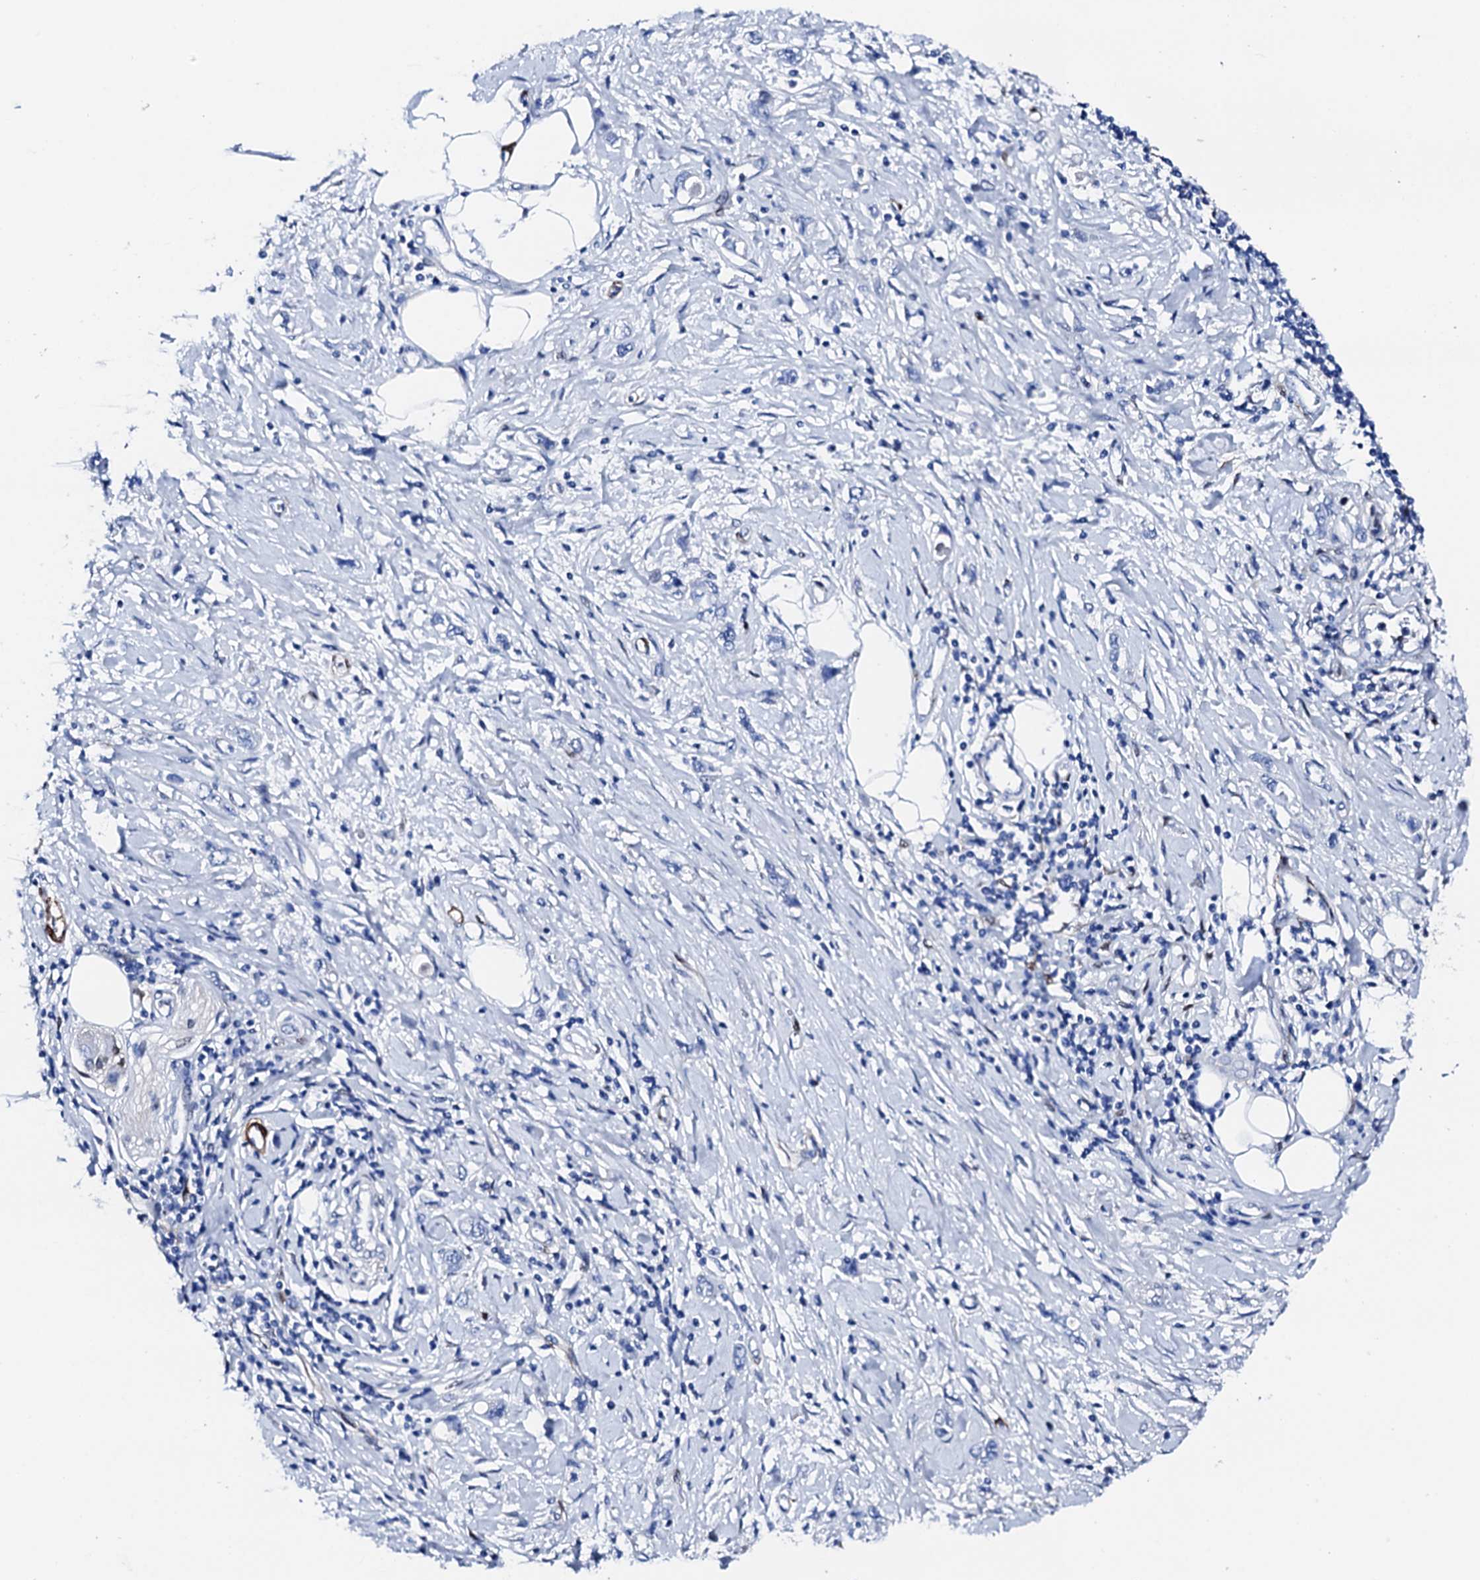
{"staining": {"intensity": "negative", "quantity": "none", "location": "none"}, "tissue": "stomach cancer", "cell_type": "Tumor cells", "image_type": "cancer", "snomed": [{"axis": "morphology", "description": "Adenocarcinoma, NOS"}, {"axis": "topography", "description": "Stomach"}], "caption": "A high-resolution image shows immunohistochemistry (IHC) staining of stomach adenocarcinoma, which displays no significant expression in tumor cells.", "gene": "NRIP2", "patient": {"sex": "female", "age": 76}}